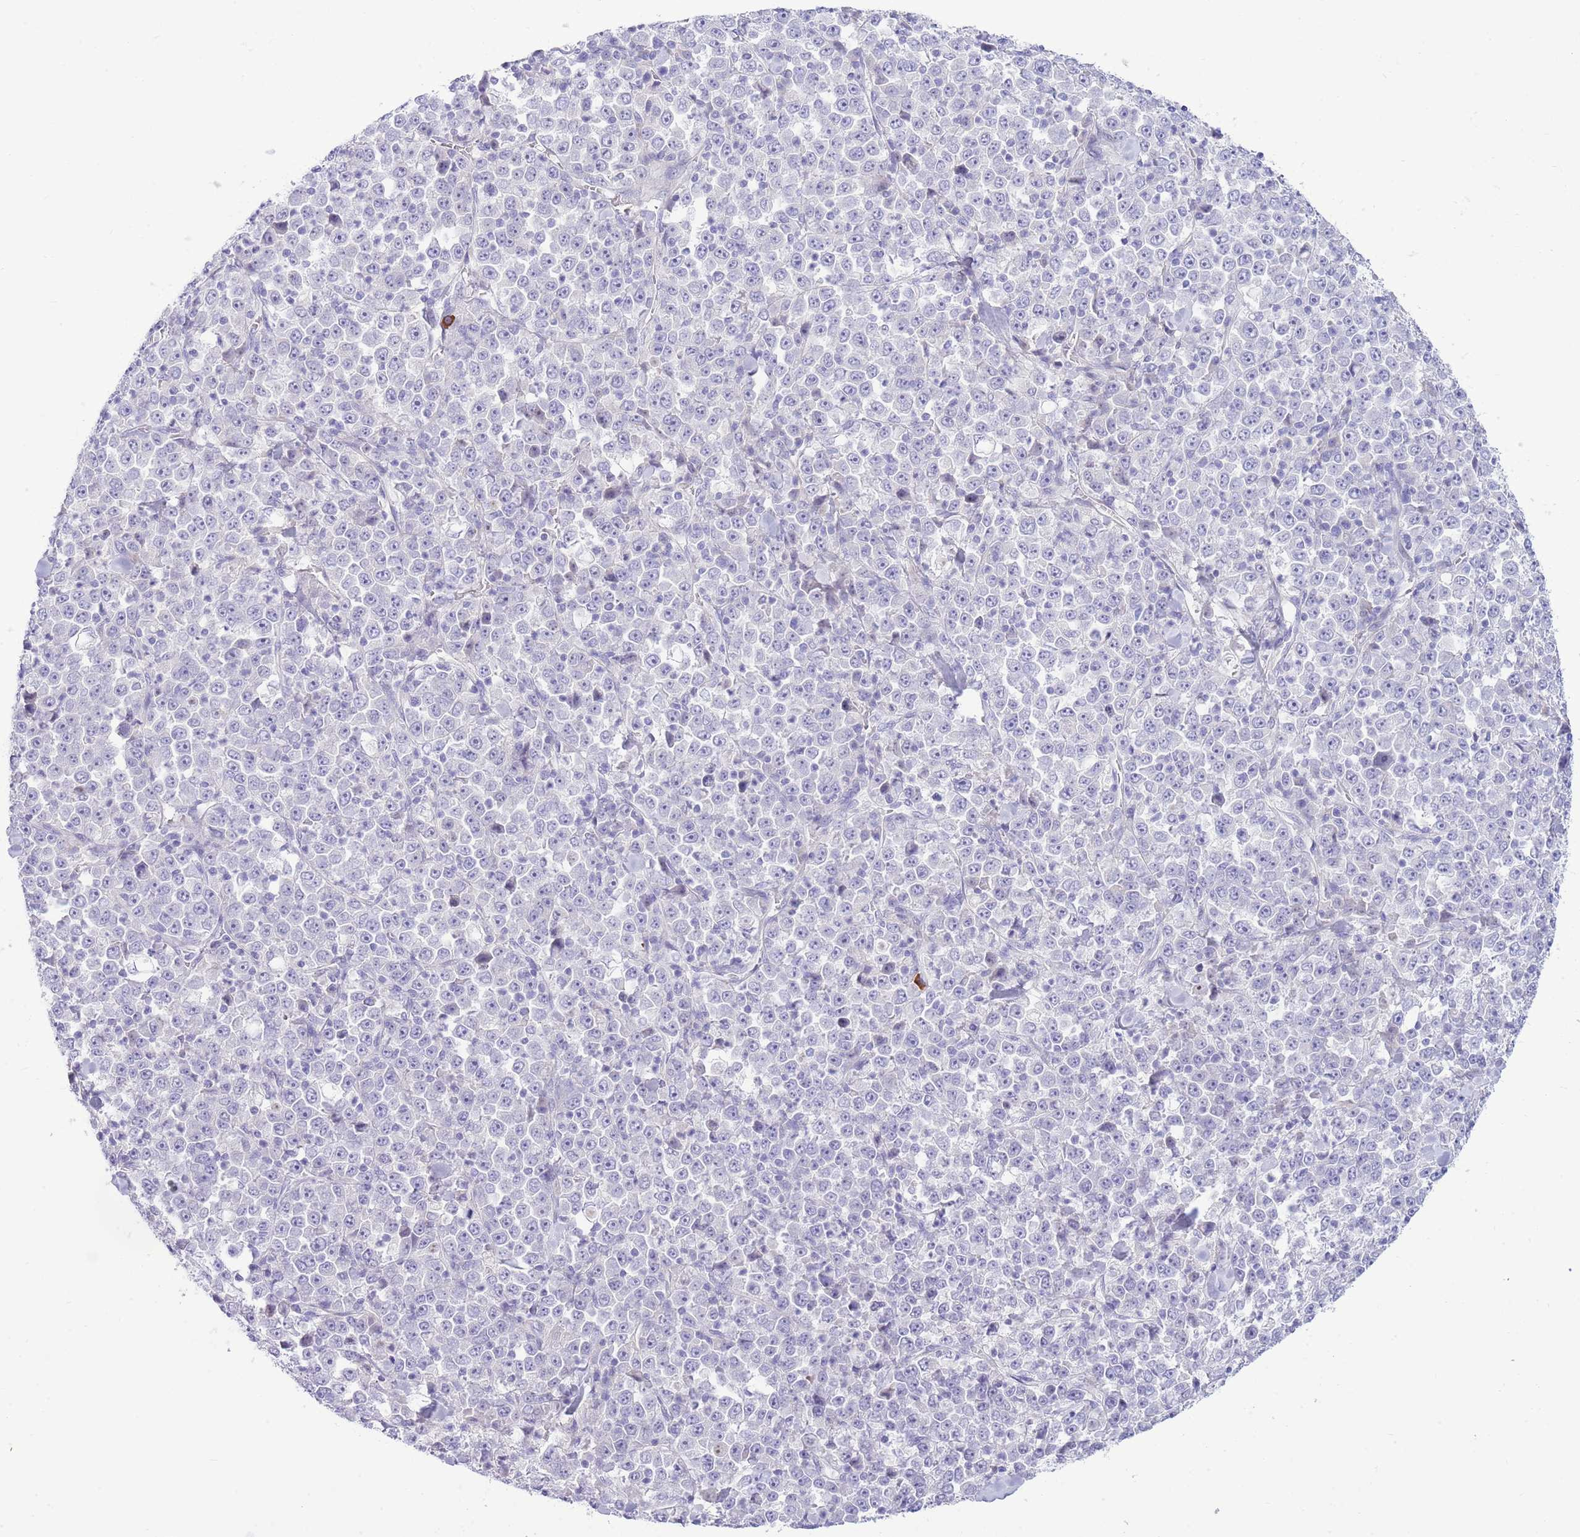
{"staining": {"intensity": "negative", "quantity": "none", "location": "none"}, "tissue": "stomach cancer", "cell_type": "Tumor cells", "image_type": "cancer", "snomed": [{"axis": "morphology", "description": "Normal tissue, NOS"}, {"axis": "morphology", "description": "Adenocarcinoma, NOS"}, {"axis": "topography", "description": "Stomach, upper"}, {"axis": "topography", "description": "Stomach"}], "caption": "Human adenocarcinoma (stomach) stained for a protein using immunohistochemistry (IHC) reveals no staining in tumor cells.", "gene": "ZC4H2", "patient": {"sex": "male", "age": 59}}